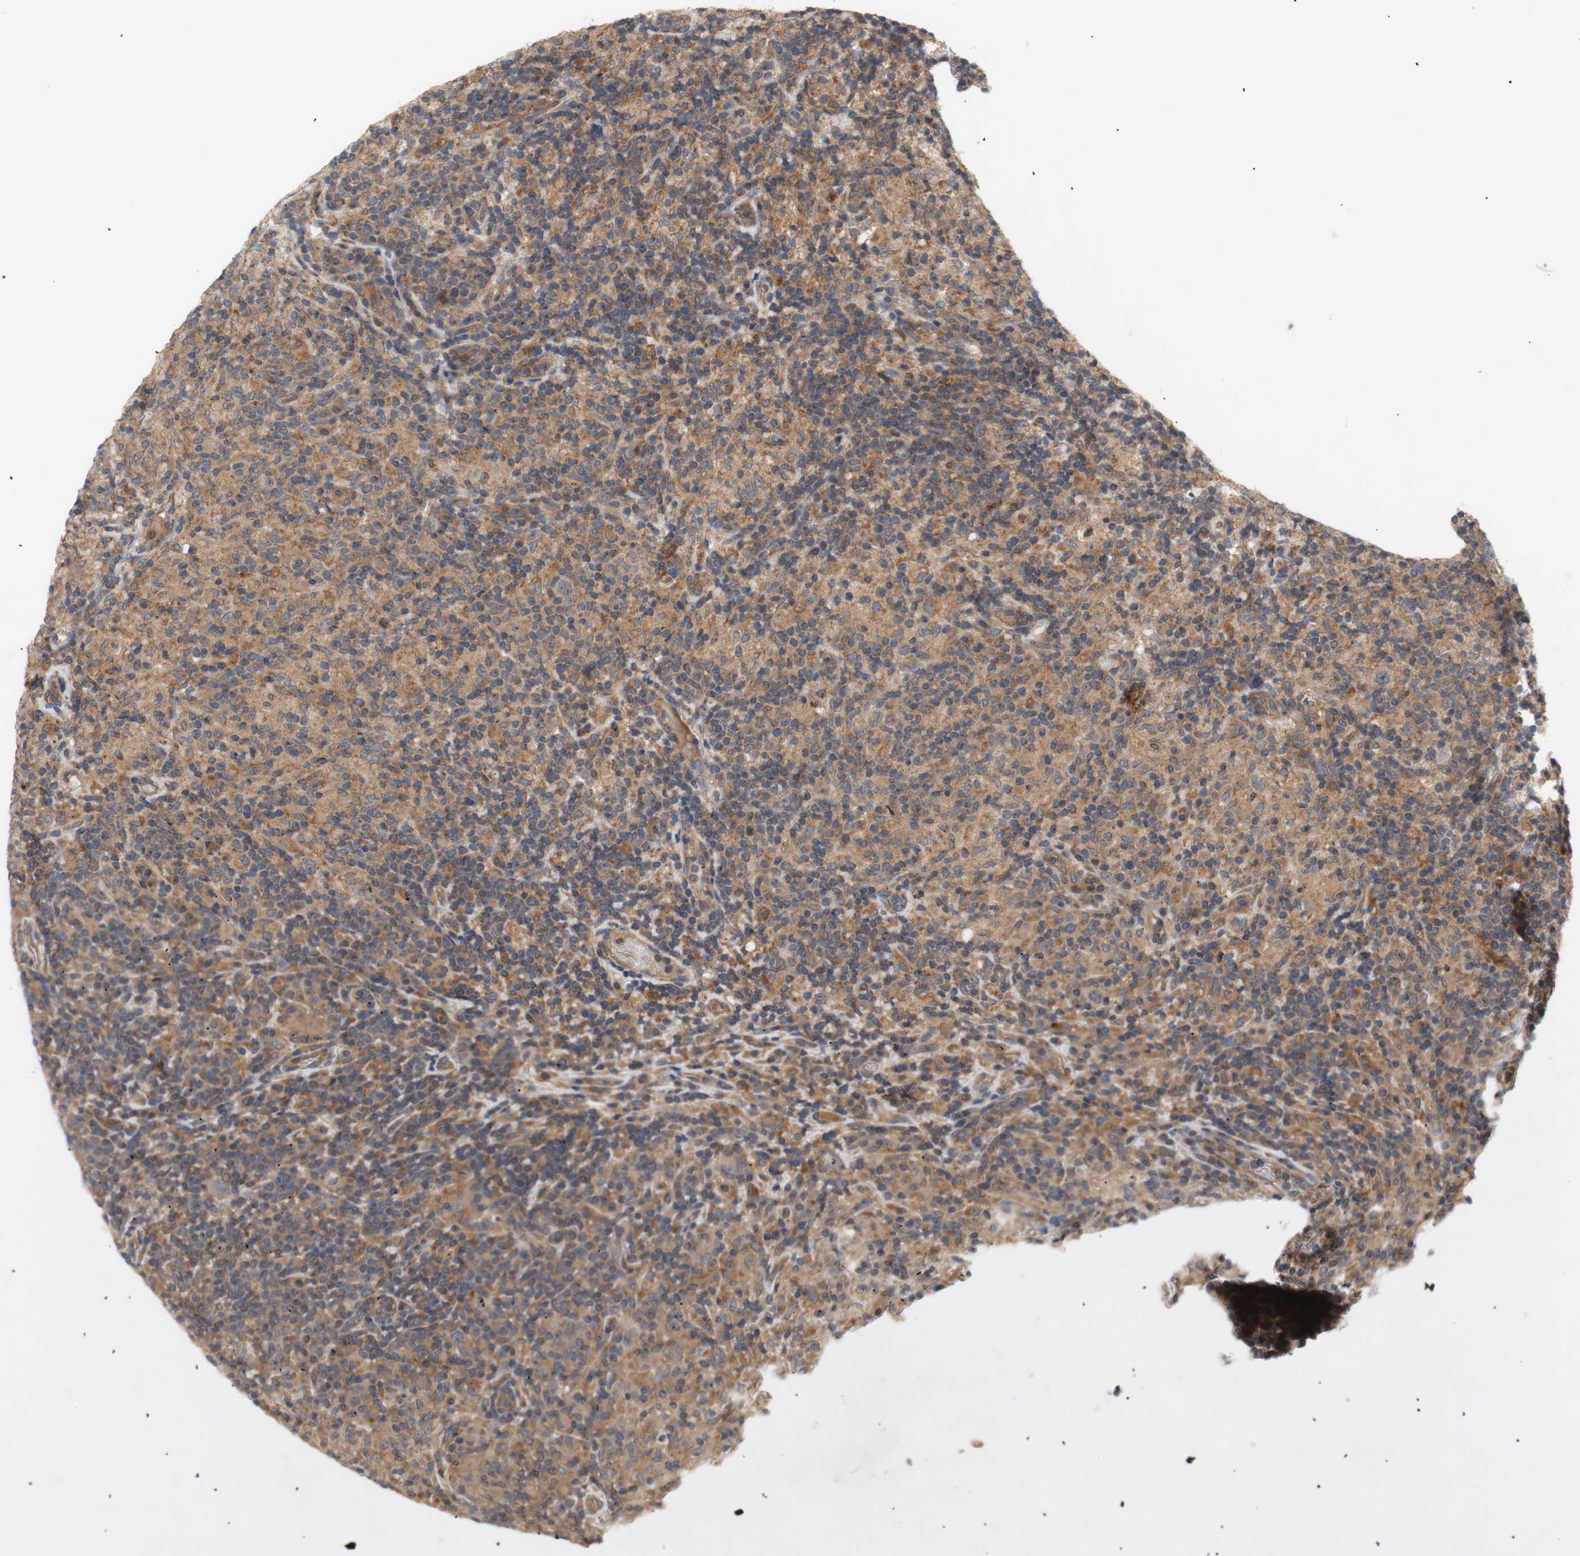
{"staining": {"intensity": "moderate", "quantity": ">75%", "location": "cytoplasmic/membranous"}, "tissue": "lymphoma", "cell_type": "Tumor cells", "image_type": "cancer", "snomed": [{"axis": "morphology", "description": "Hodgkin's disease, NOS"}, {"axis": "topography", "description": "Lymph node"}], "caption": "Moderate cytoplasmic/membranous positivity for a protein is seen in about >75% of tumor cells of lymphoma using immunohistochemistry.", "gene": "PKN1", "patient": {"sex": "male", "age": 70}}